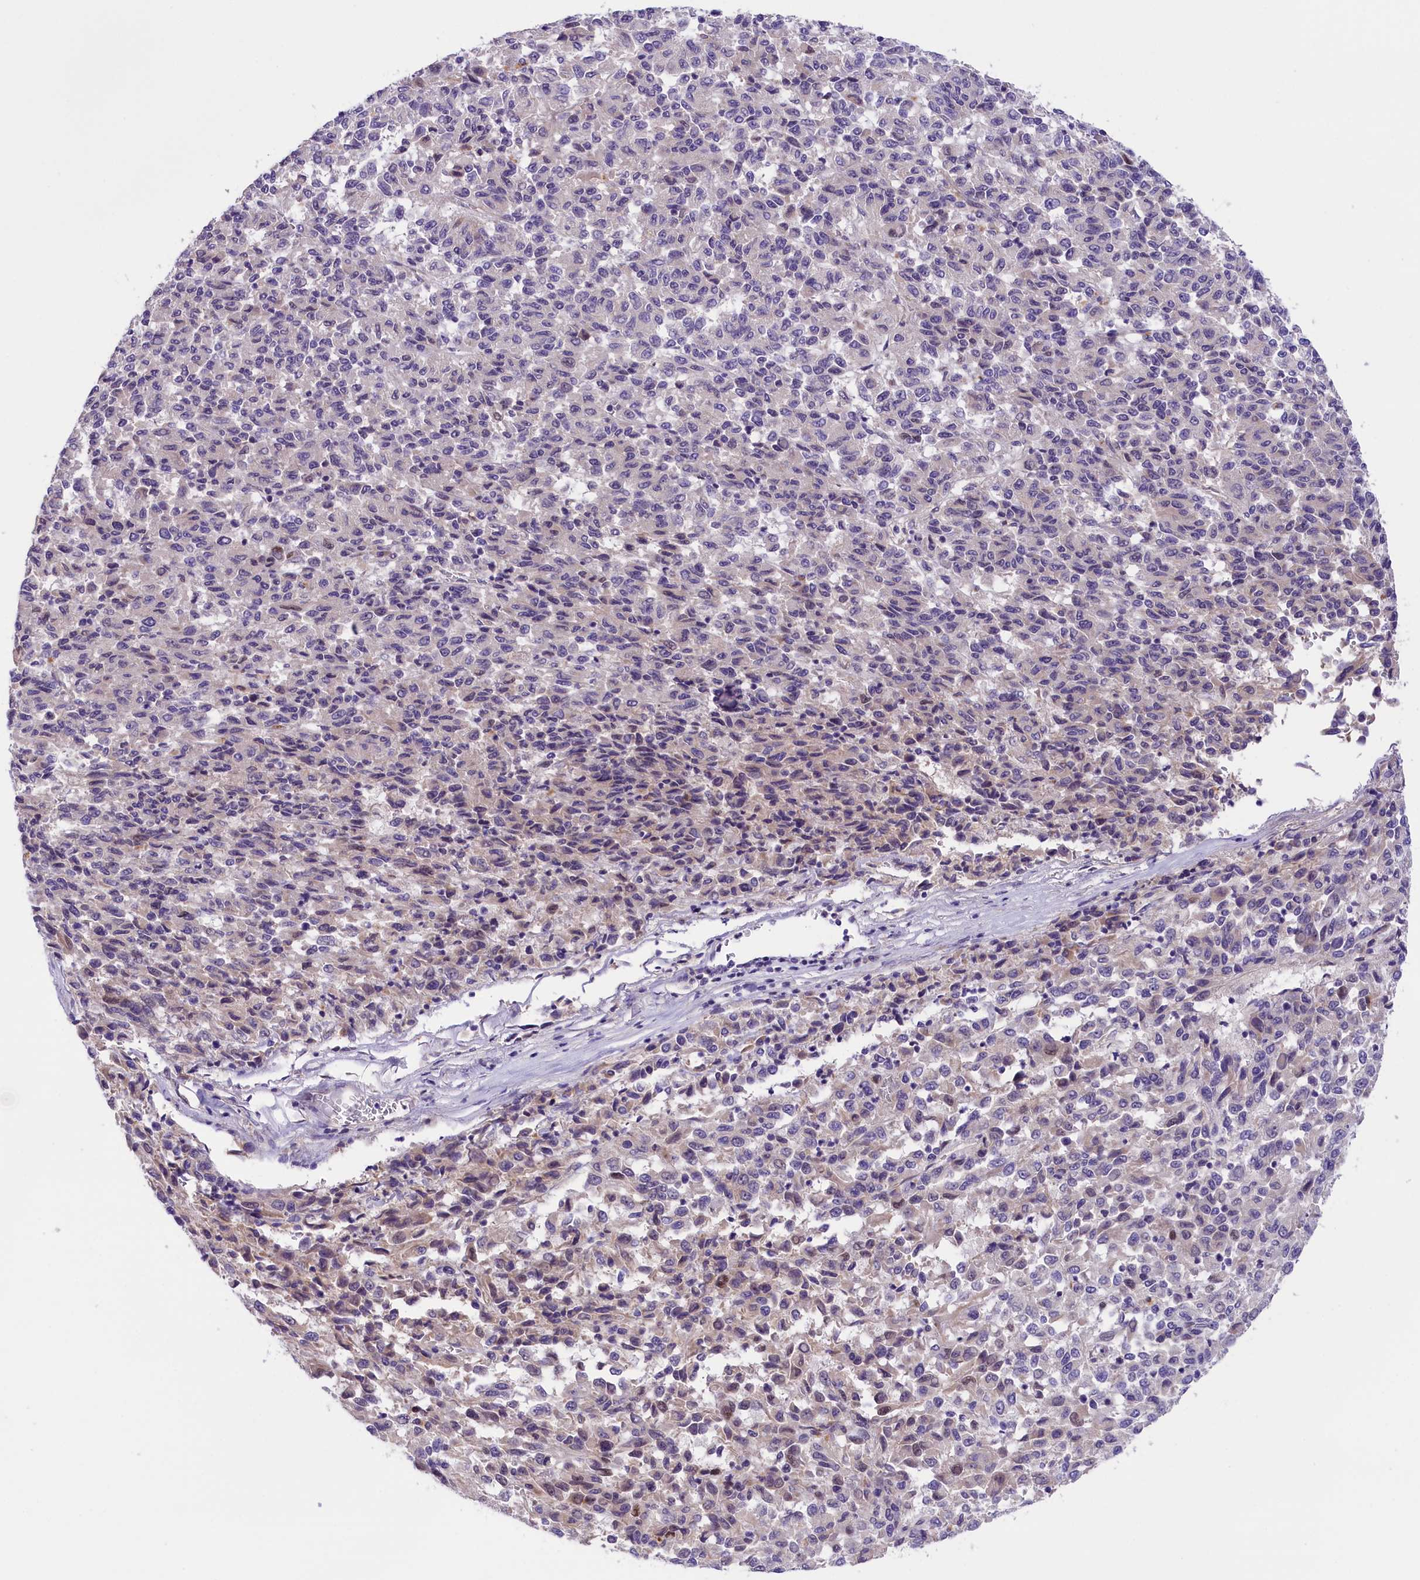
{"staining": {"intensity": "negative", "quantity": "none", "location": "none"}, "tissue": "melanoma", "cell_type": "Tumor cells", "image_type": "cancer", "snomed": [{"axis": "morphology", "description": "Malignant melanoma, Metastatic site"}, {"axis": "topography", "description": "Lung"}], "caption": "DAB (3,3'-diaminobenzidine) immunohistochemical staining of melanoma reveals no significant positivity in tumor cells. (Immunohistochemistry (ihc), brightfield microscopy, high magnification).", "gene": "CCDC32", "patient": {"sex": "male", "age": 64}}